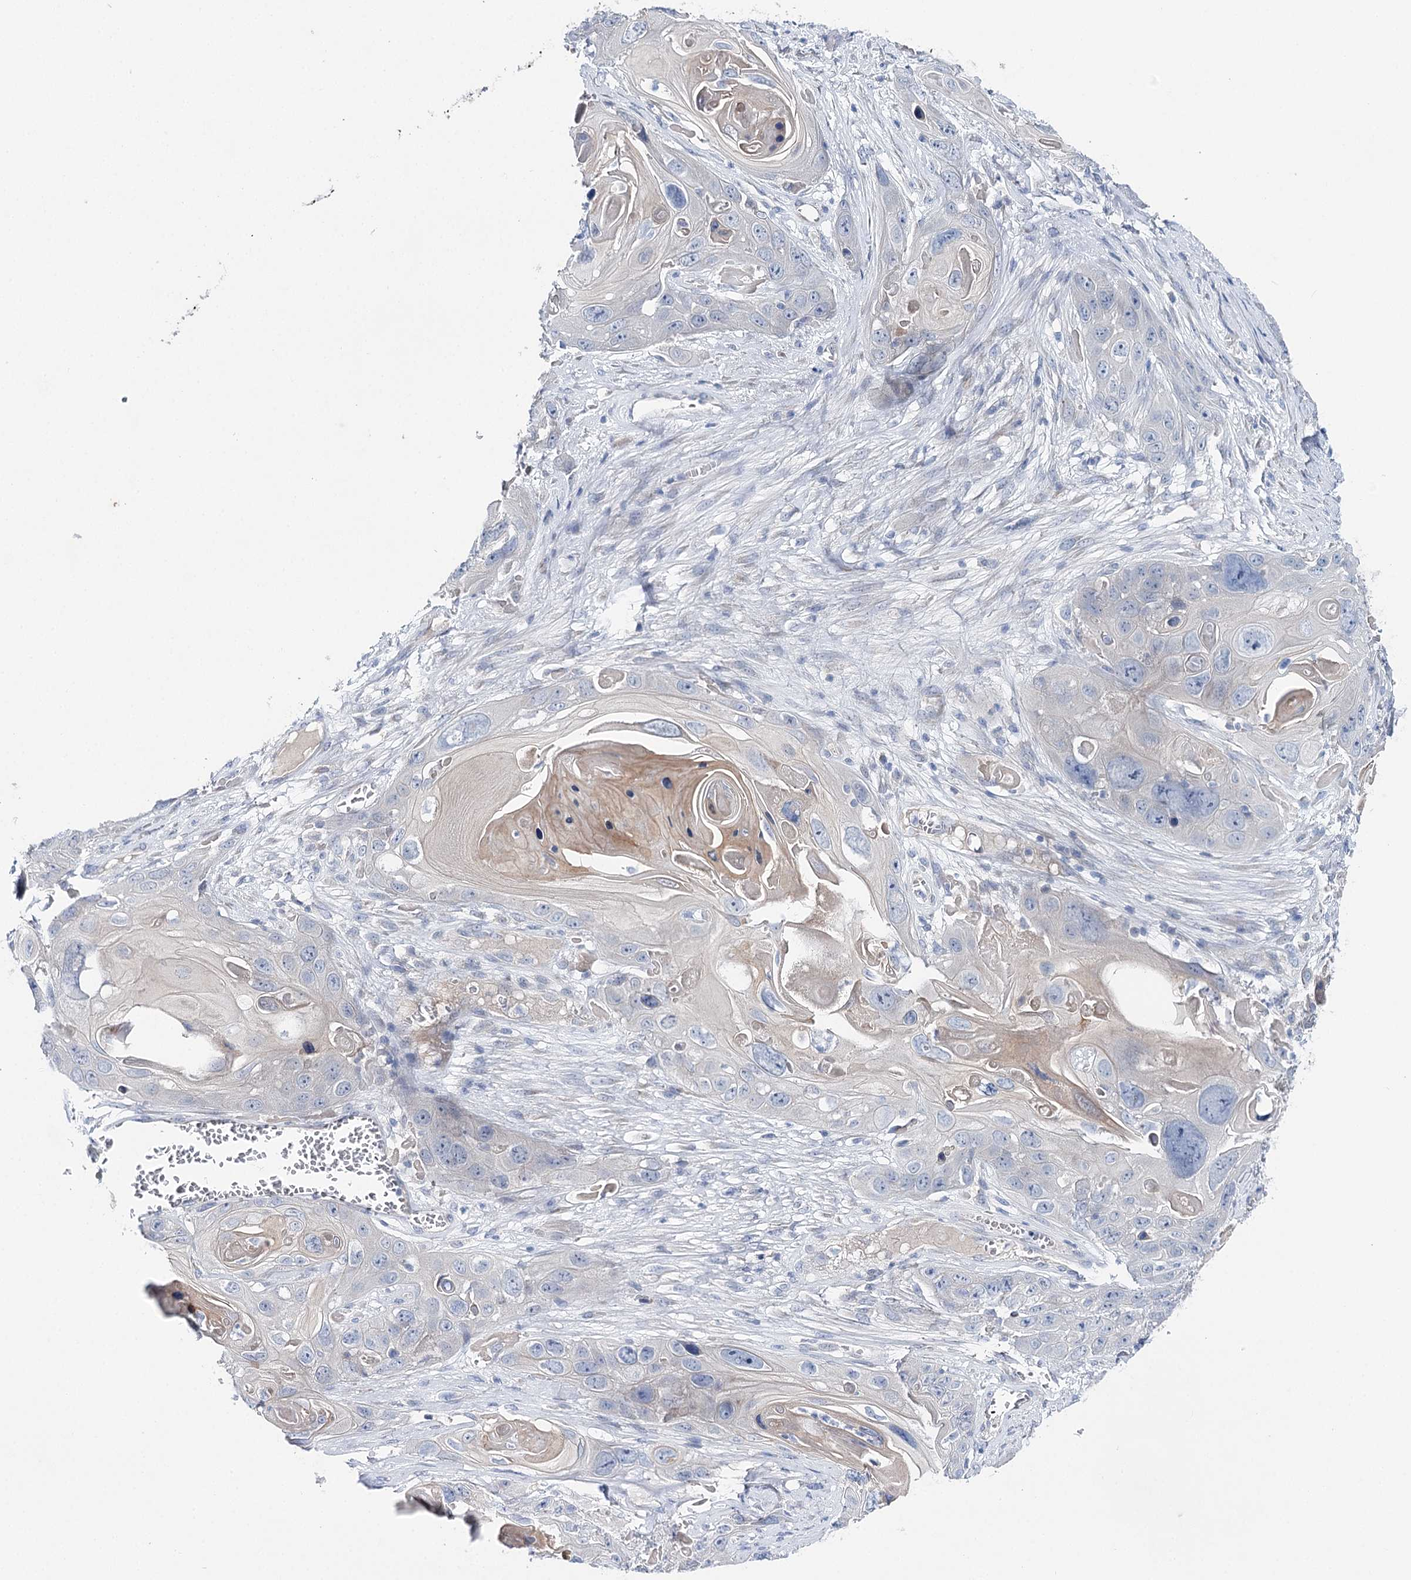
{"staining": {"intensity": "weak", "quantity": "<25%", "location": "cytoplasmic/membranous"}, "tissue": "skin cancer", "cell_type": "Tumor cells", "image_type": "cancer", "snomed": [{"axis": "morphology", "description": "Squamous cell carcinoma, NOS"}, {"axis": "topography", "description": "Skin"}], "caption": "A high-resolution image shows IHC staining of skin cancer (squamous cell carcinoma), which displays no significant expression in tumor cells.", "gene": "LRRC14B", "patient": {"sex": "male", "age": 55}}